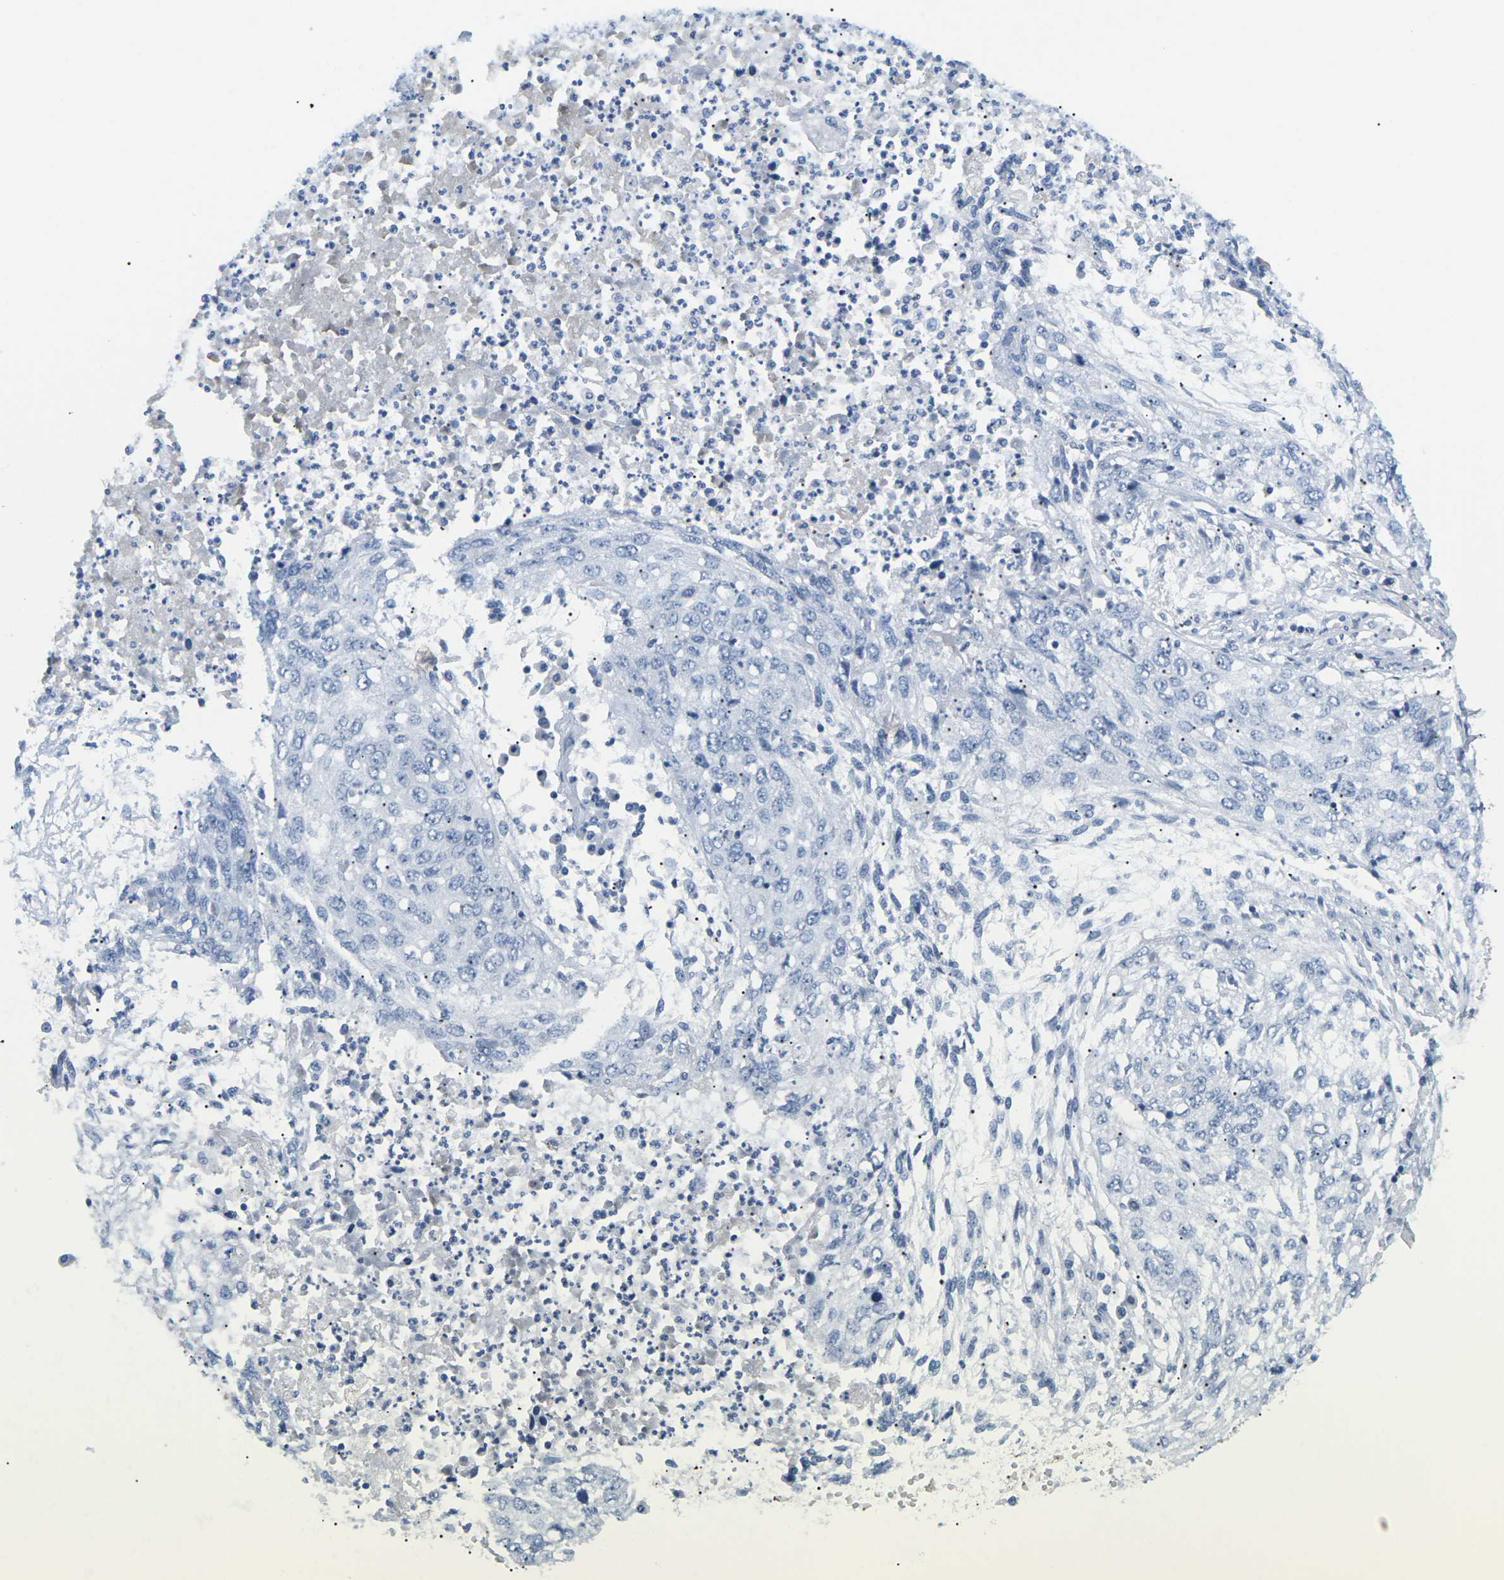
{"staining": {"intensity": "negative", "quantity": "none", "location": "none"}, "tissue": "lung cancer", "cell_type": "Tumor cells", "image_type": "cancer", "snomed": [{"axis": "morphology", "description": "Squamous cell carcinoma, NOS"}, {"axis": "topography", "description": "Lung"}], "caption": "A high-resolution photomicrograph shows immunohistochemistry (IHC) staining of squamous cell carcinoma (lung), which displays no significant expression in tumor cells.", "gene": "APOB", "patient": {"sex": "female", "age": 63}}